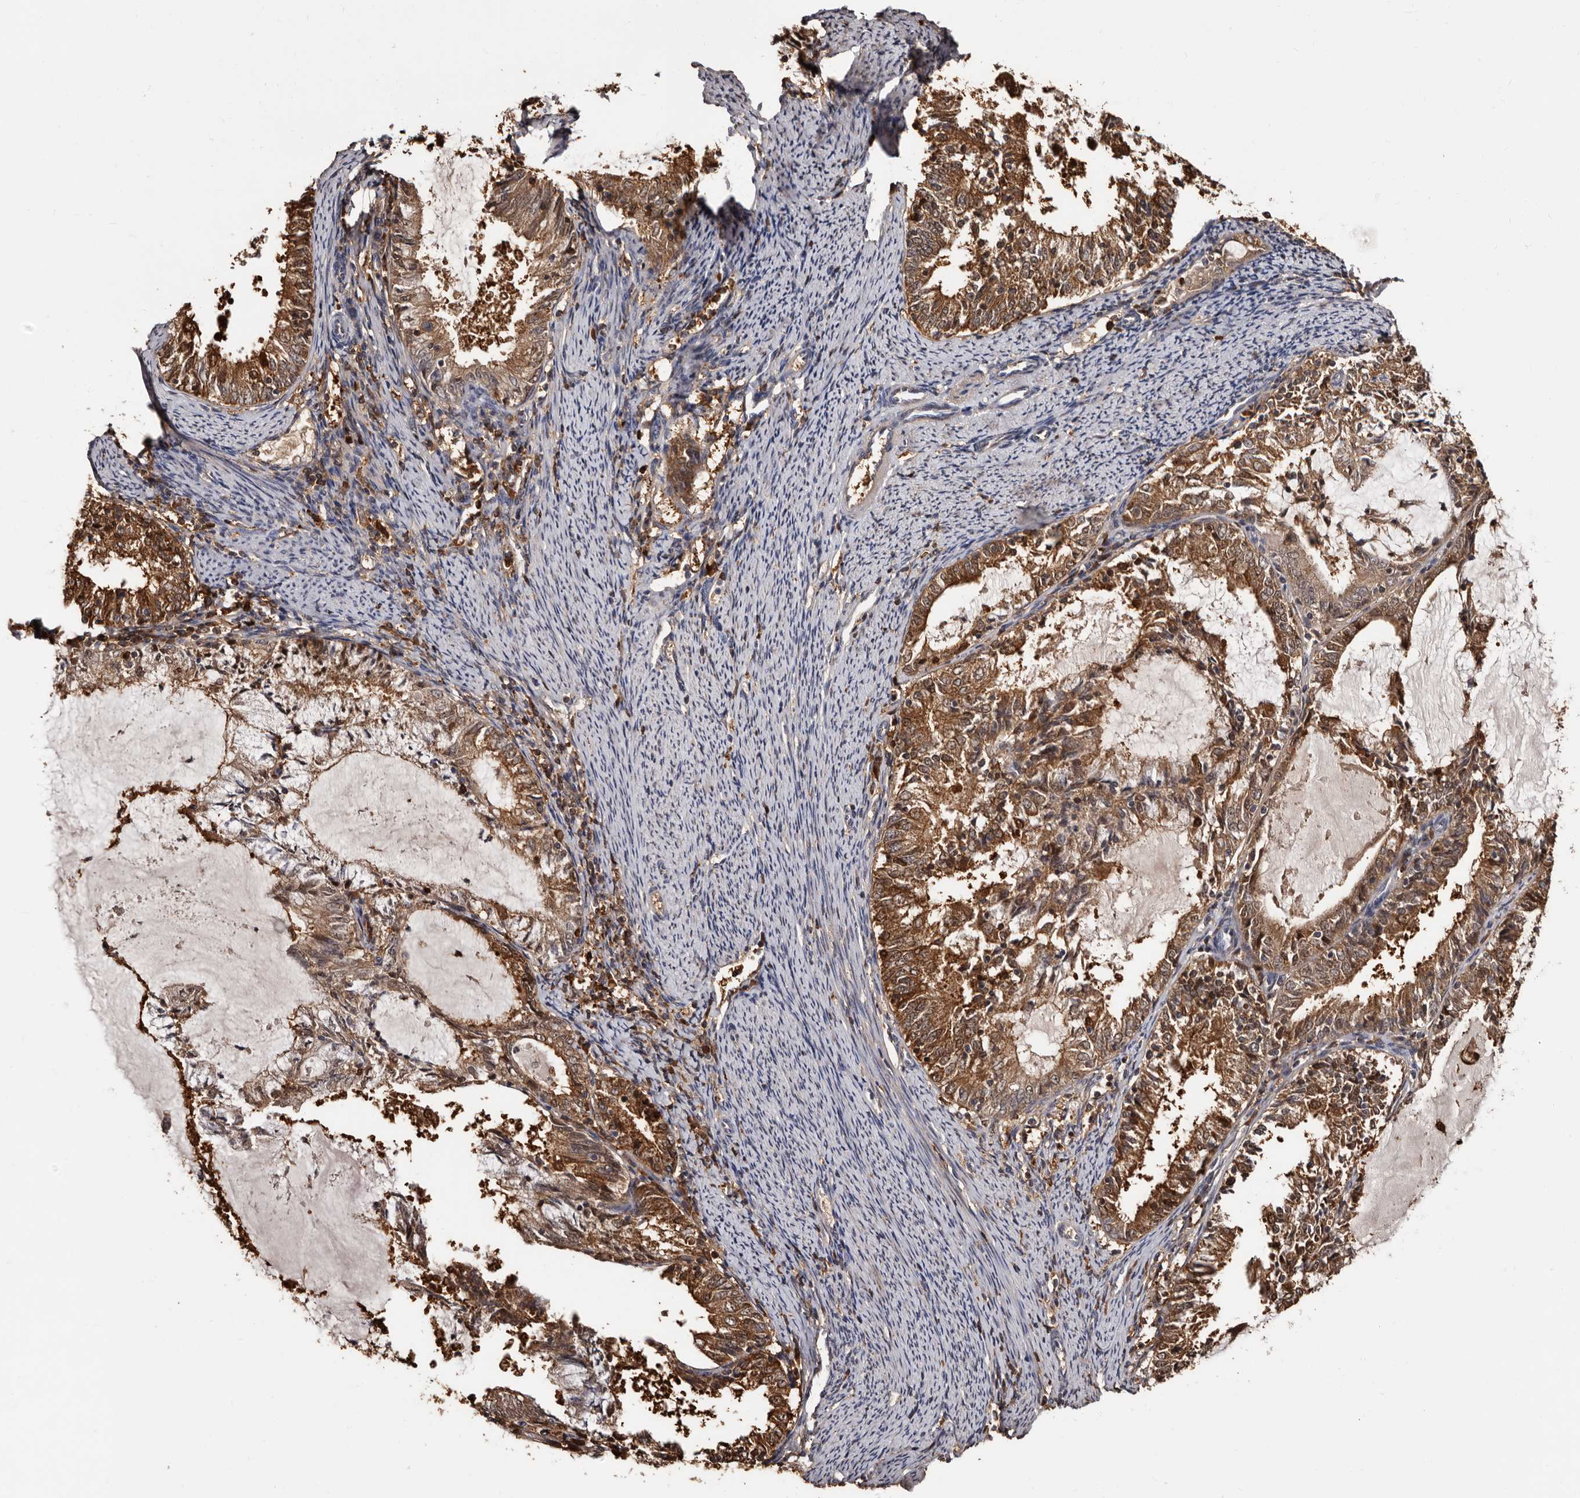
{"staining": {"intensity": "strong", "quantity": ">75%", "location": "cytoplasmic/membranous"}, "tissue": "endometrial cancer", "cell_type": "Tumor cells", "image_type": "cancer", "snomed": [{"axis": "morphology", "description": "Adenocarcinoma, NOS"}, {"axis": "topography", "description": "Endometrium"}], "caption": "Immunohistochemical staining of adenocarcinoma (endometrial) exhibits high levels of strong cytoplasmic/membranous protein staining in about >75% of tumor cells. Using DAB (brown) and hematoxylin (blue) stains, captured at high magnification using brightfield microscopy.", "gene": "DNPH1", "patient": {"sex": "female", "age": 57}}